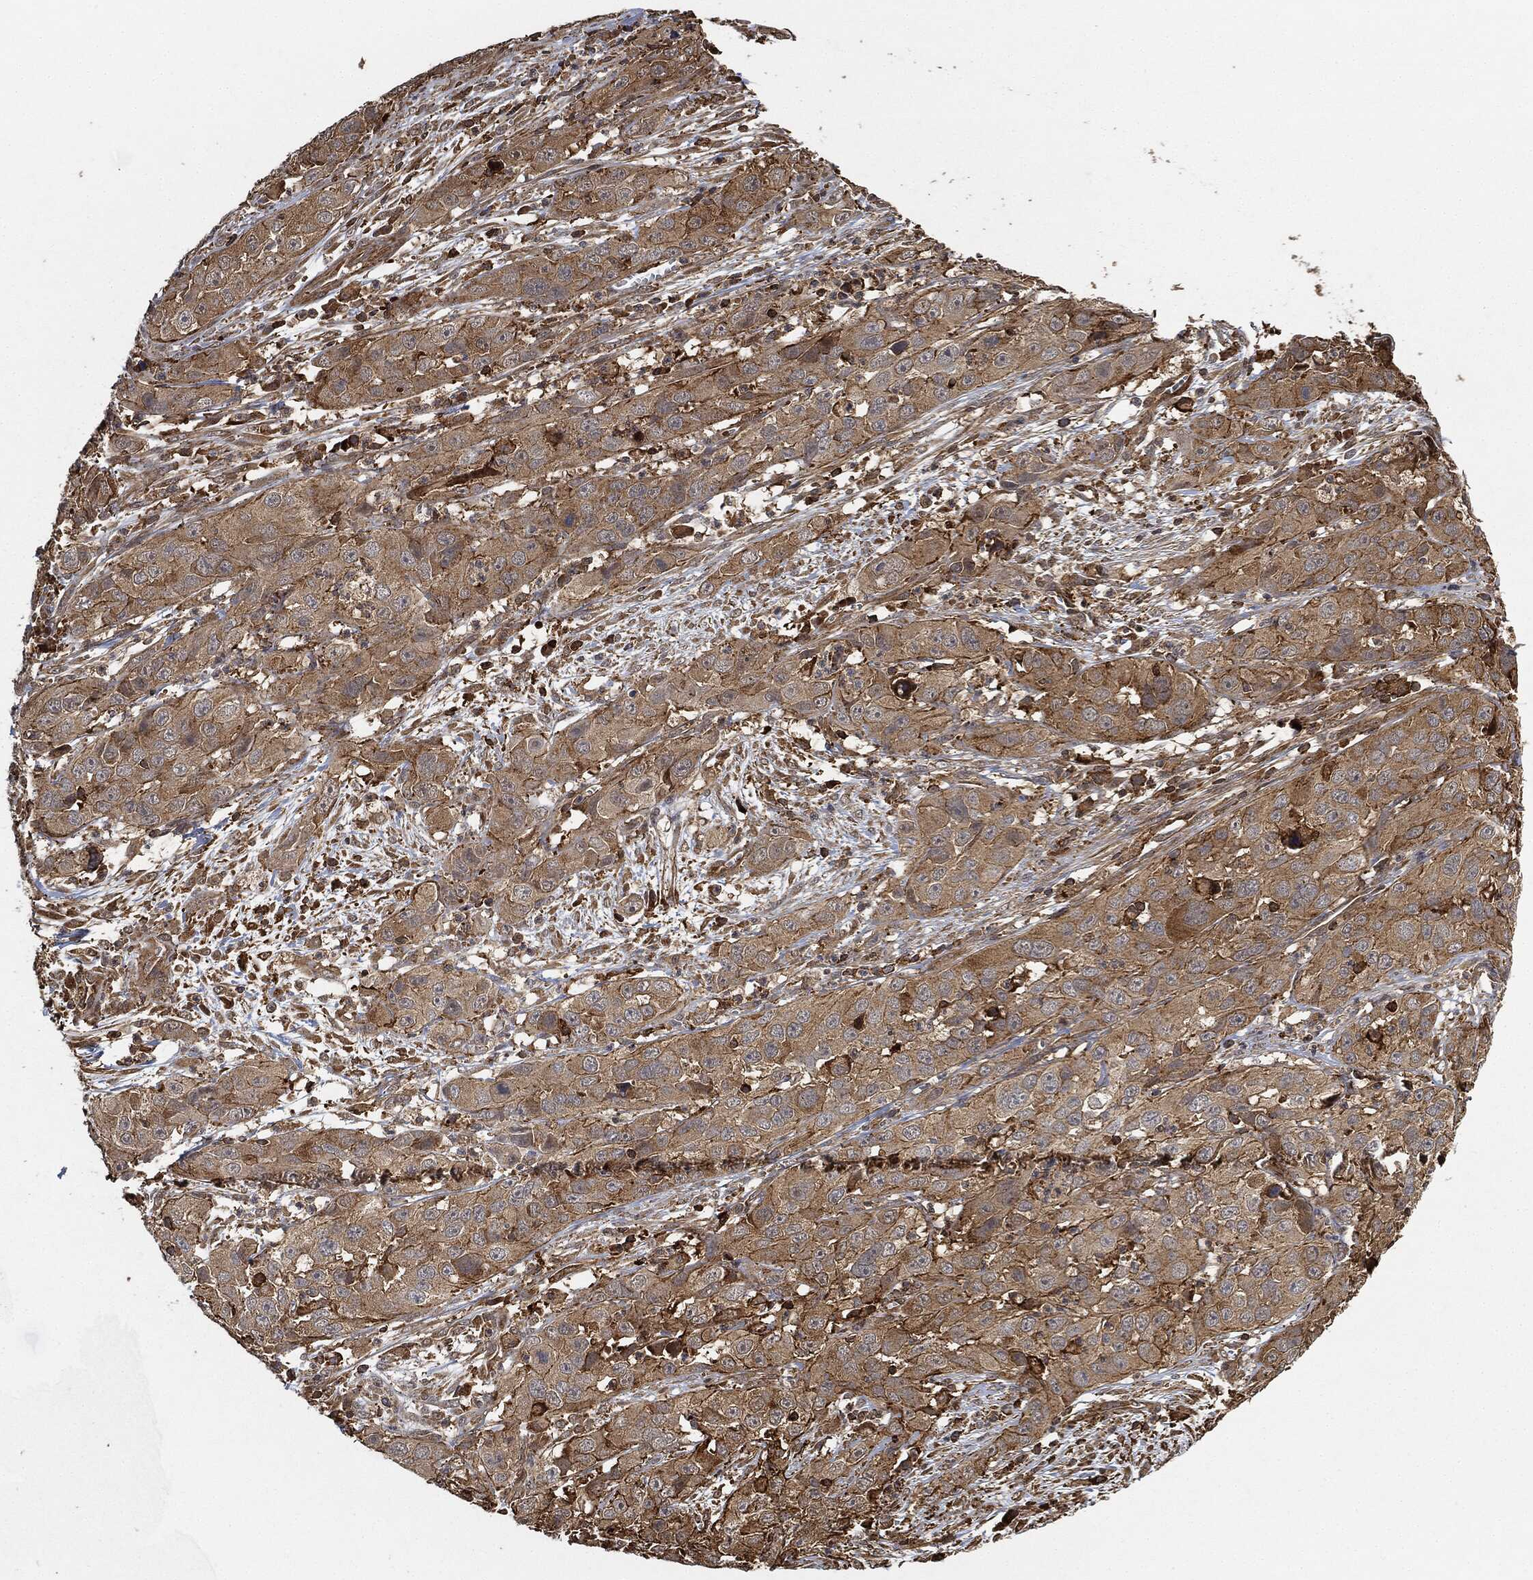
{"staining": {"intensity": "moderate", "quantity": "25%-75%", "location": "cytoplasmic/membranous"}, "tissue": "cervical cancer", "cell_type": "Tumor cells", "image_type": "cancer", "snomed": [{"axis": "morphology", "description": "Squamous cell carcinoma, NOS"}, {"axis": "topography", "description": "Cervix"}], "caption": "About 25%-75% of tumor cells in human cervical cancer (squamous cell carcinoma) exhibit moderate cytoplasmic/membranous protein expression as visualized by brown immunohistochemical staining.", "gene": "TPT1", "patient": {"sex": "female", "age": 32}}